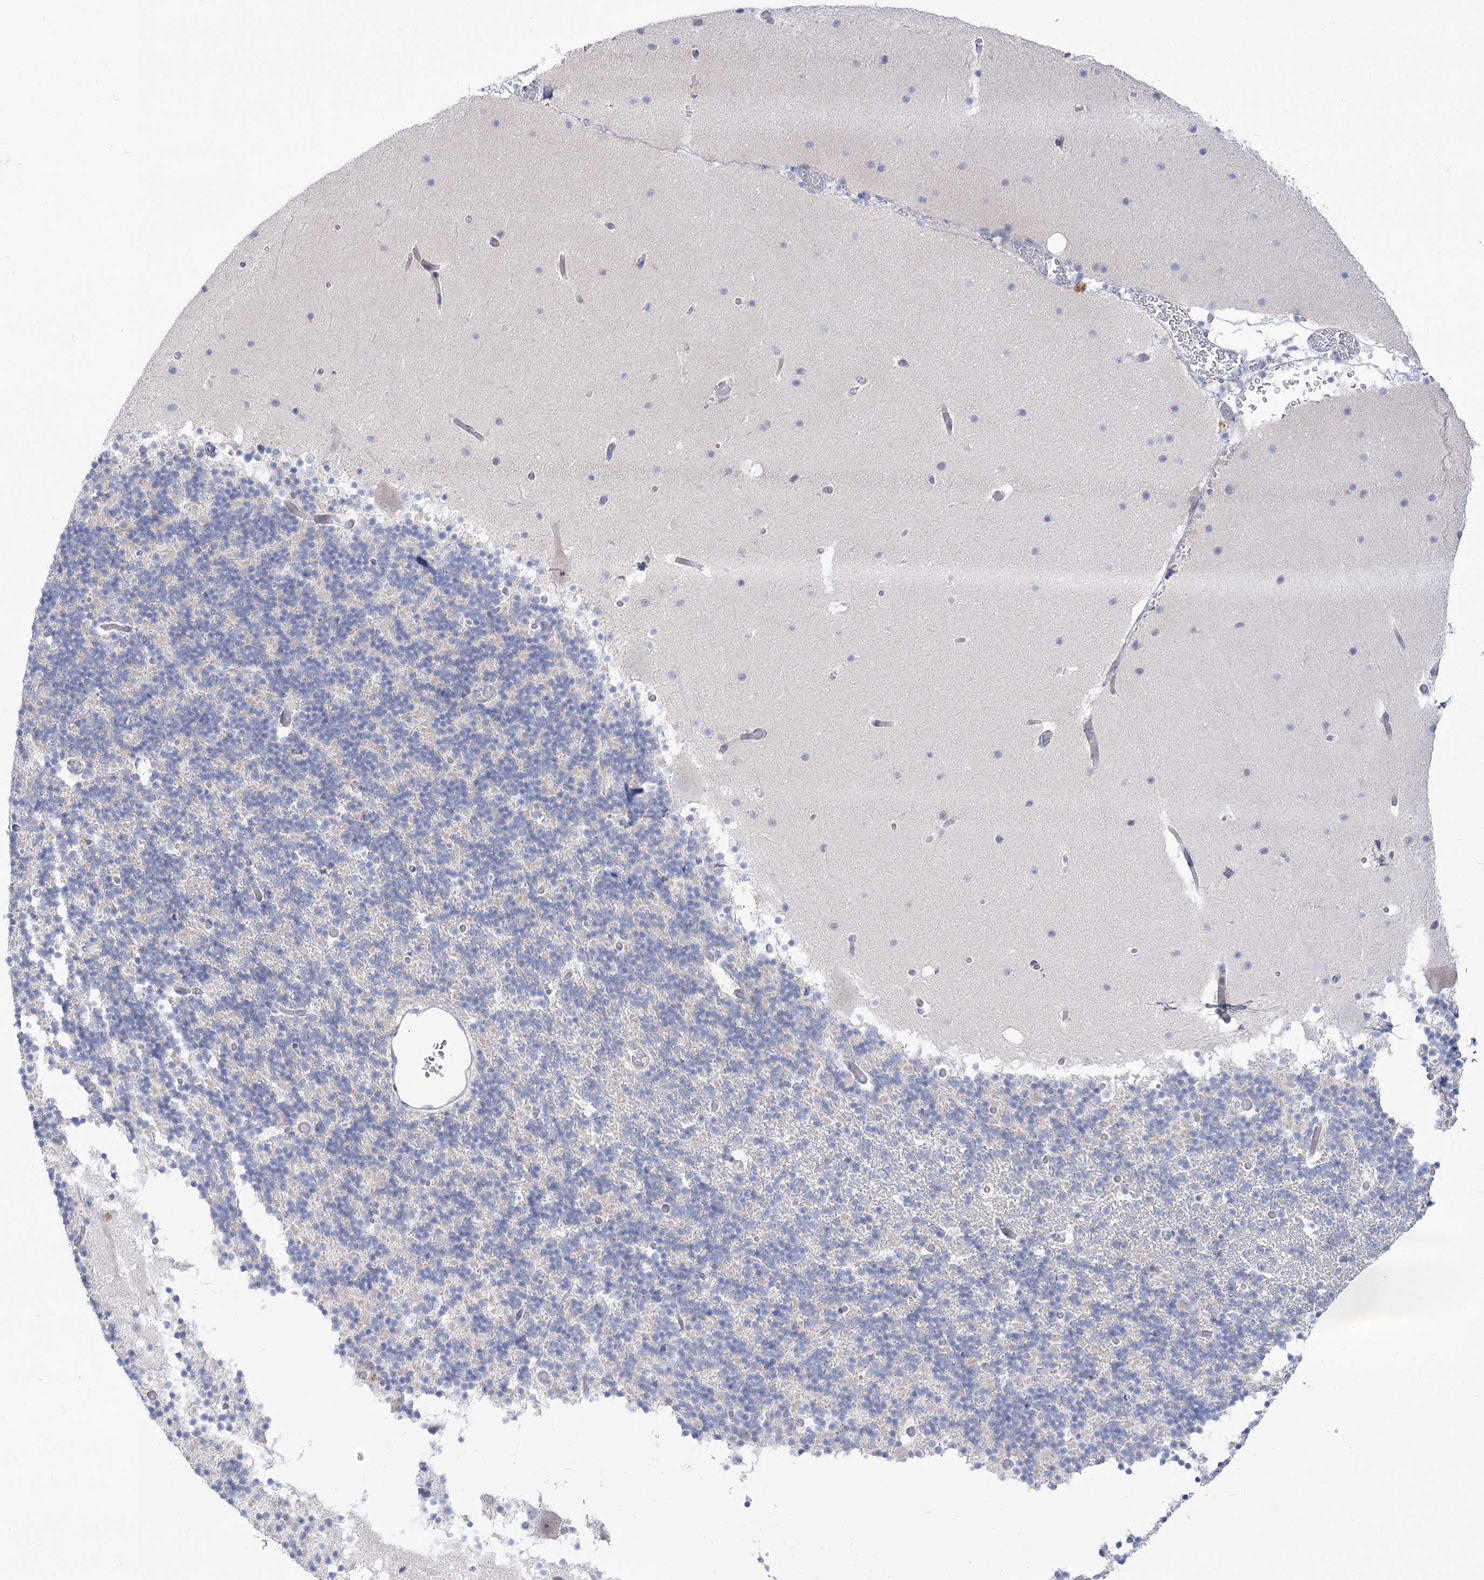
{"staining": {"intensity": "negative", "quantity": "none", "location": "none"}, "tissue": "cerebellum", "cell_type": "Cells in granular layer", "image_type": "normal", "snomed": [{"axis": "morphology", "description": "Normal tissue, NOS"}, {"axis": "topography", "description": "Cerebellum"}], "caption": "Micrograph shows no protein staining in cells in granular layer of normal cerebellum. The staining was performed using DAB (3,3'-diaminobenzidine) to visualize the protein expression in brown, while the nuclei were stained in blue with hematoxylin (Magnification: 20x).", "gene": "SUOX", "patient": {"sex": "male", "age": 57}}